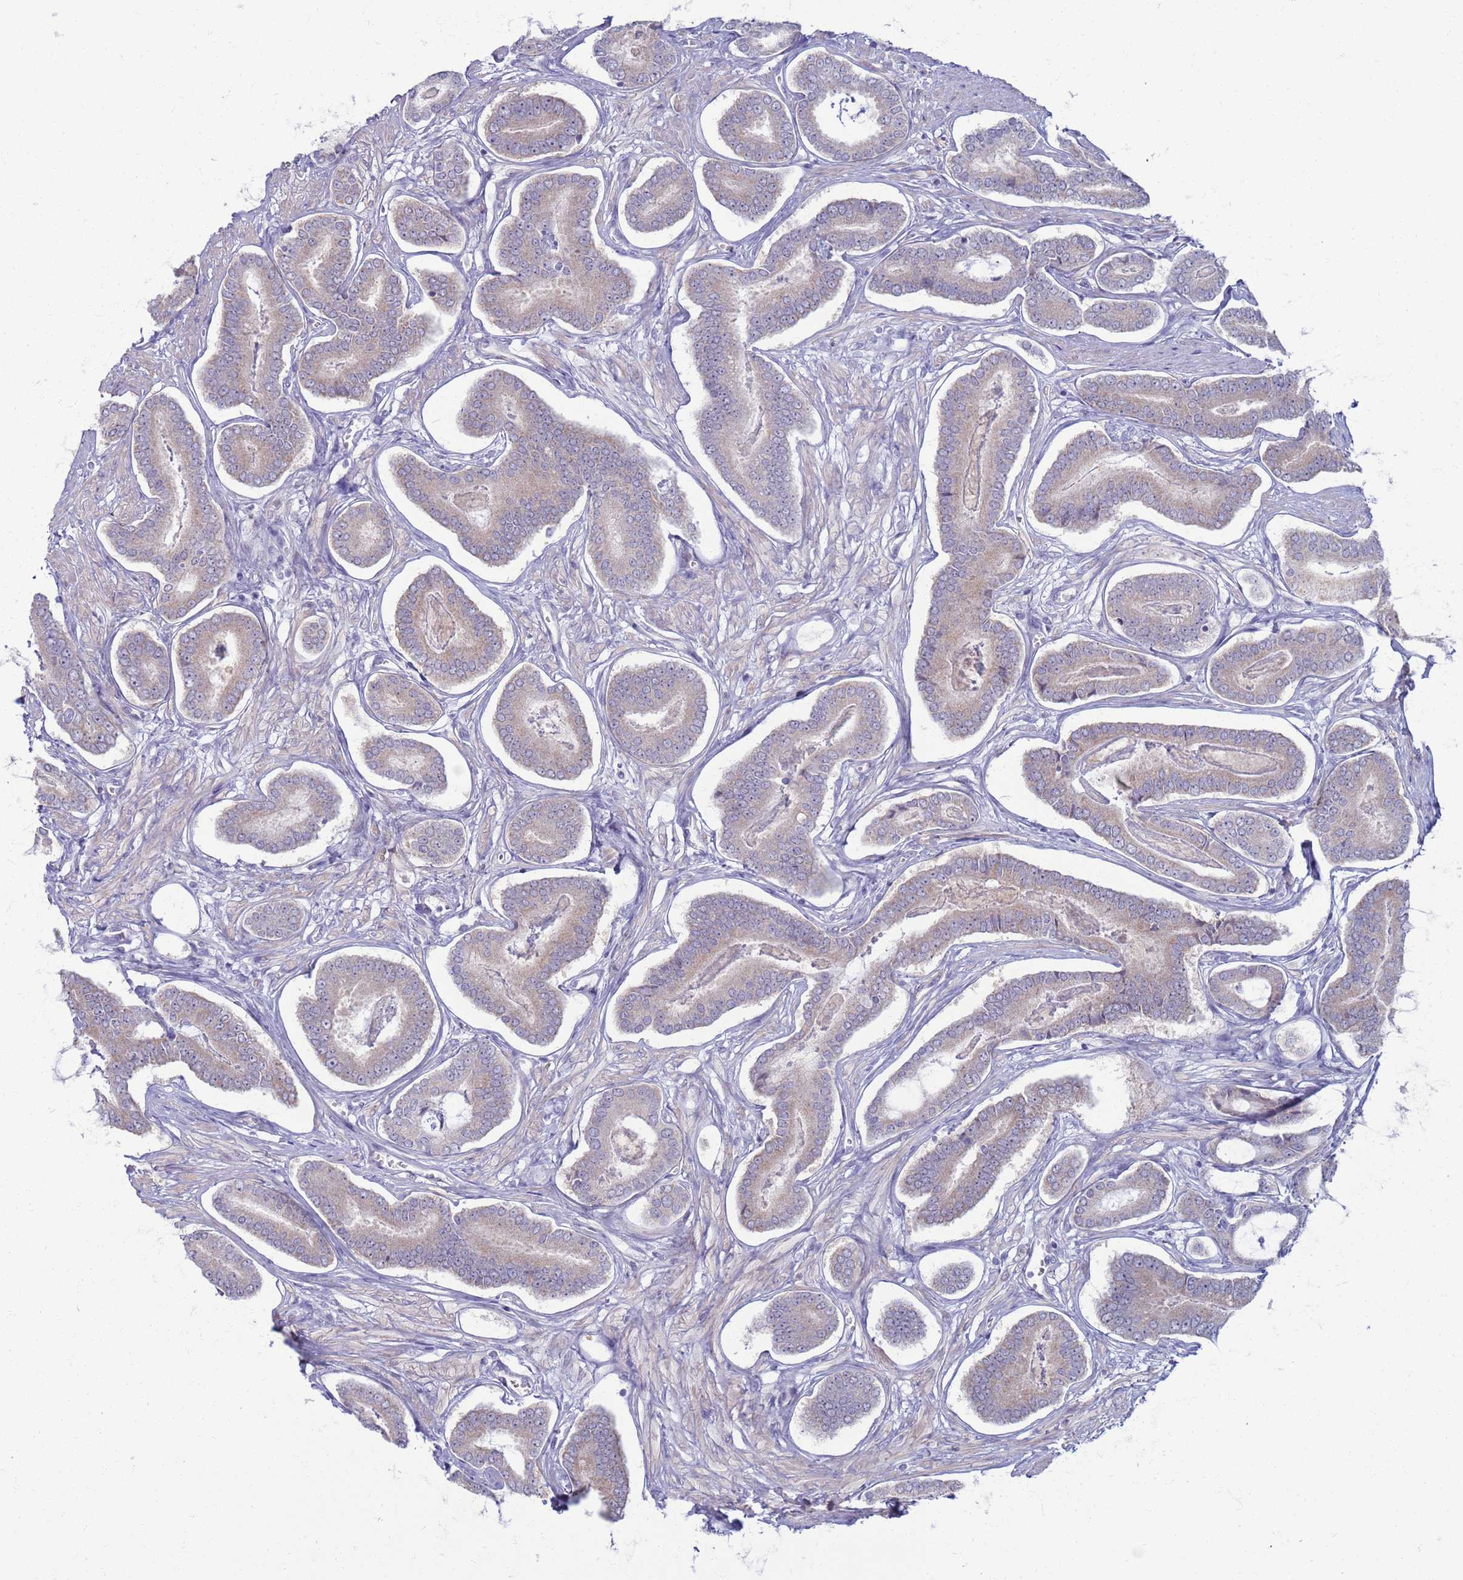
{"staining": {"intensity": "weak", "quantity": "<25%", "location": "cytoplasmic/membranous"}, "tissue": "prostate cancer", "cell_type": "Tumor cells", "image_type": "cancer", "snomed": [{"axis": "morphology", "description": "Adenocarcinoma, NOS"}, {"axis": "topography", "description": "Prostate and seminal vesicle, NOS"}], "caption": "Histopathology image shows no significant protein positivity in tumor cells of prostate cancer.", "gene": "CLCA2", "patient": {"sex": "male", "age": 76}}